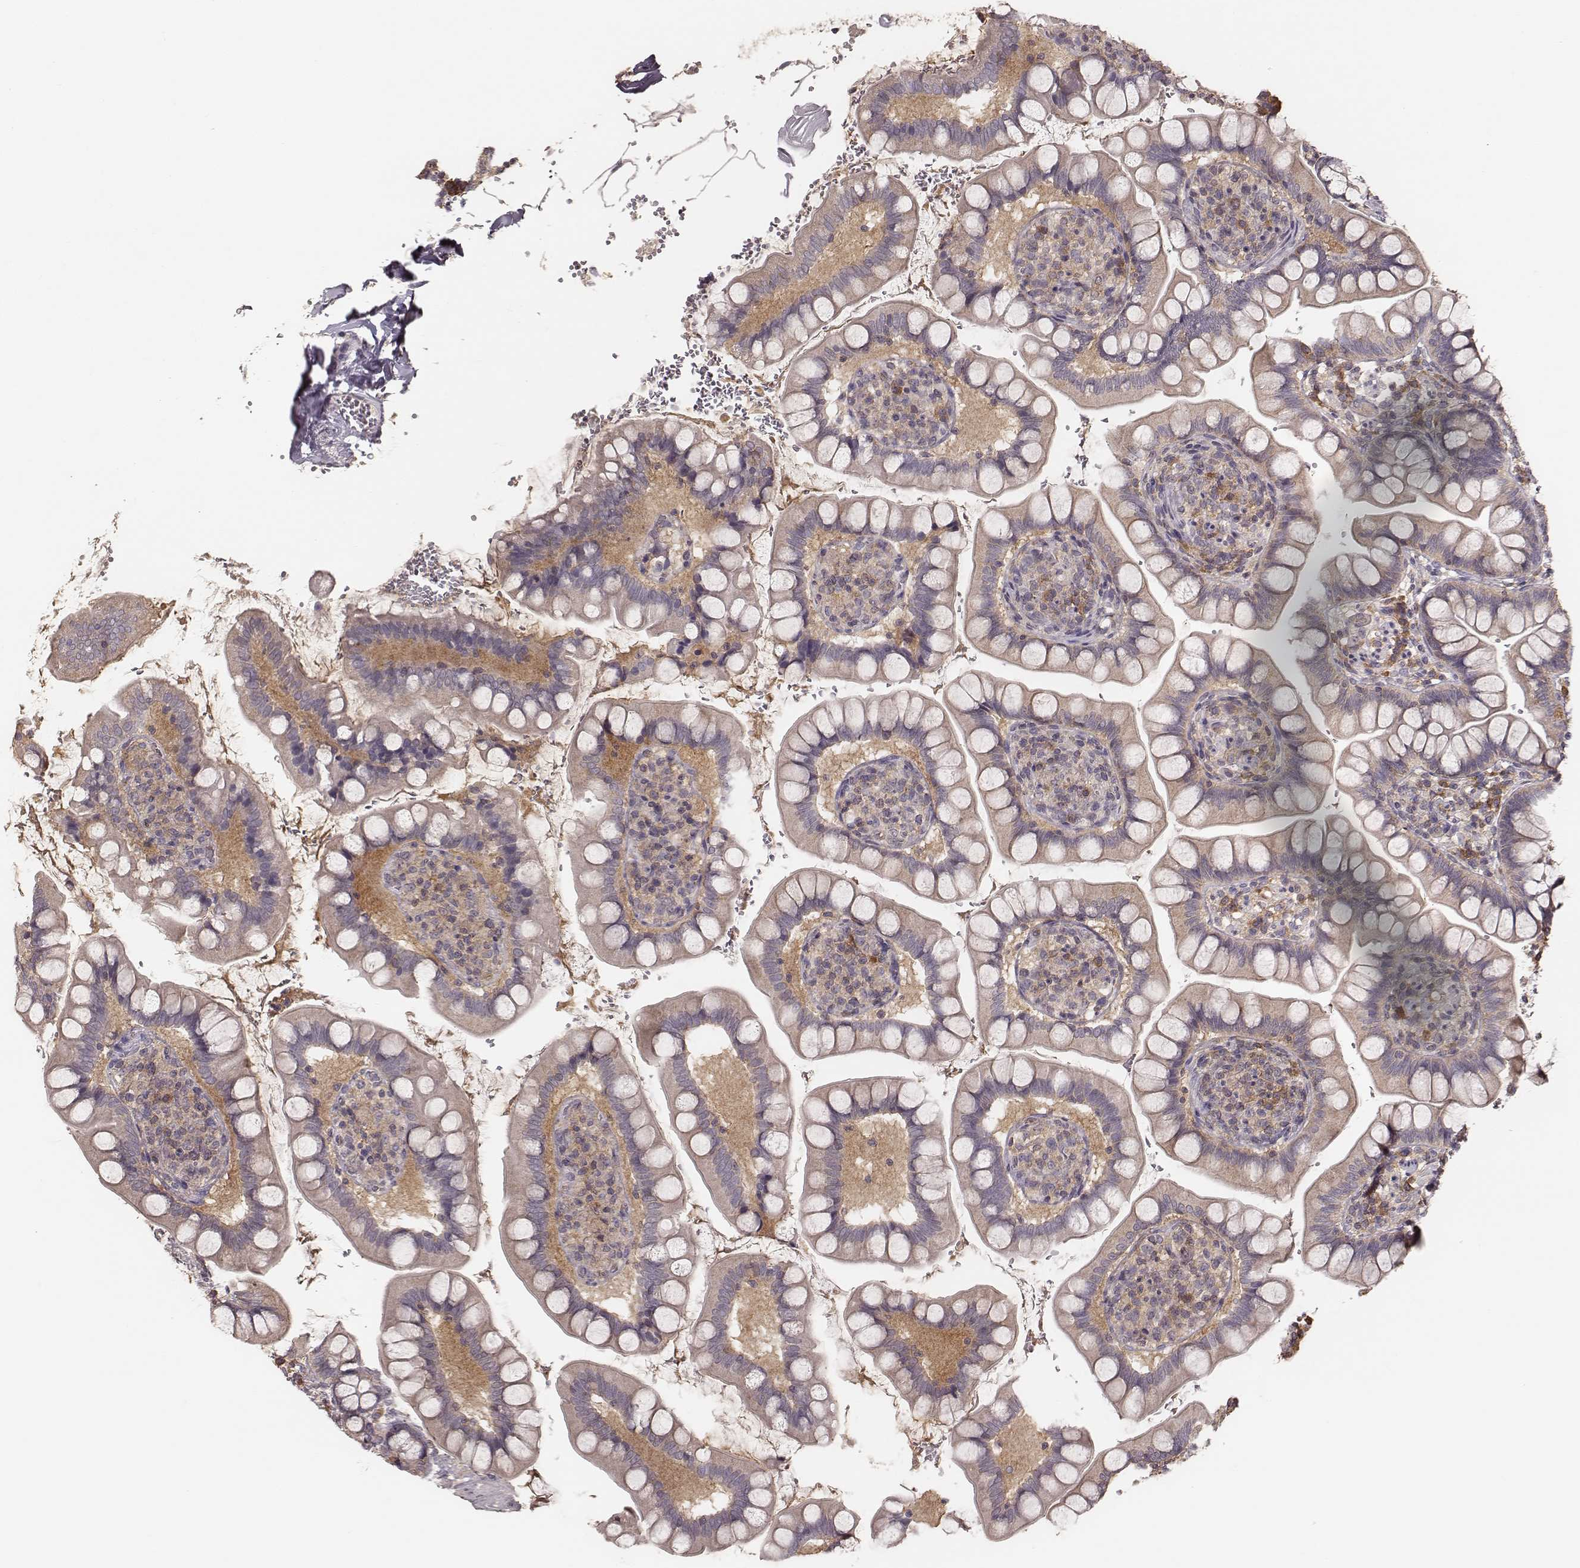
{"staining": {"intensity": "weak", "quantity": "25%-75%", "location": "cytoplasmic/membranous"}, "tissue": "small intestine", "cell_type": "Glandular cells", "image_type": "normal", "snomed": [{"axis": "morphology", "description": "Normal tissue, NOS"}, {"axis": "topography", "description": "Small intestine"}], "caption": "A high-resolution photomicrograph shows IHC staining of normal small intestine, which exhibits weak cytoplasmic/membranous expression in about 25%-75% of glandular cells.", "gene": "CARS1", "patient": {"sex": "female", "age": 56}}